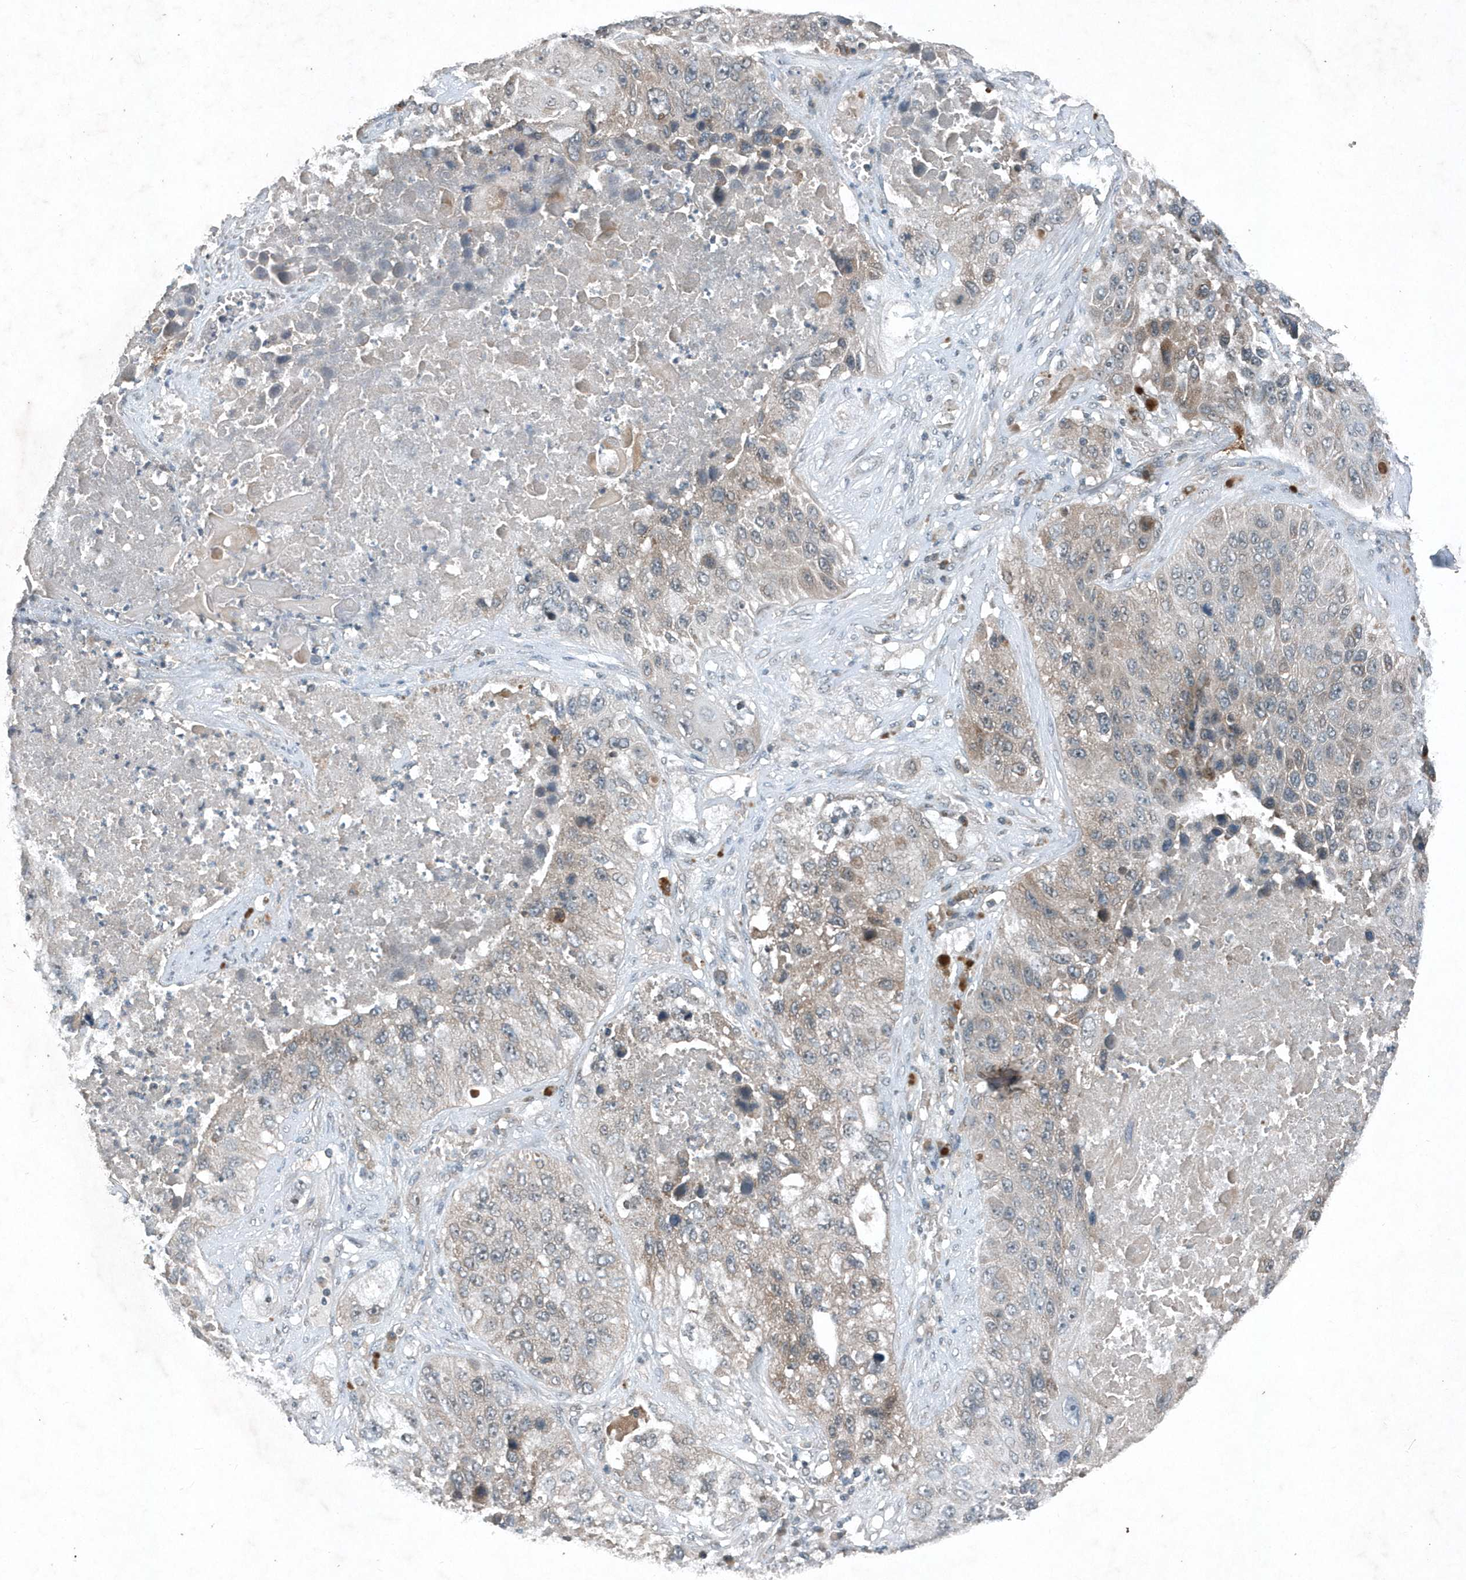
{"staining": {"intensity": "weak", "quantity": "<25%", "location": "cytoplasmic/membranous"}, "tissue": "lung cancer", "cell_type": "Tumor cells", "image_type": "cancer", "snomed": [{"axis": "morphology", "description": "Squamous cell carcinoma, NOS"}, {"axis": "topography", "description": "Lung"}], "caption": "Tumor cells are negative for protein expression in human lung squamous cell carcinoma.", "gene": "SCFD2", "patient": {"sex": "male", "age": 61}}